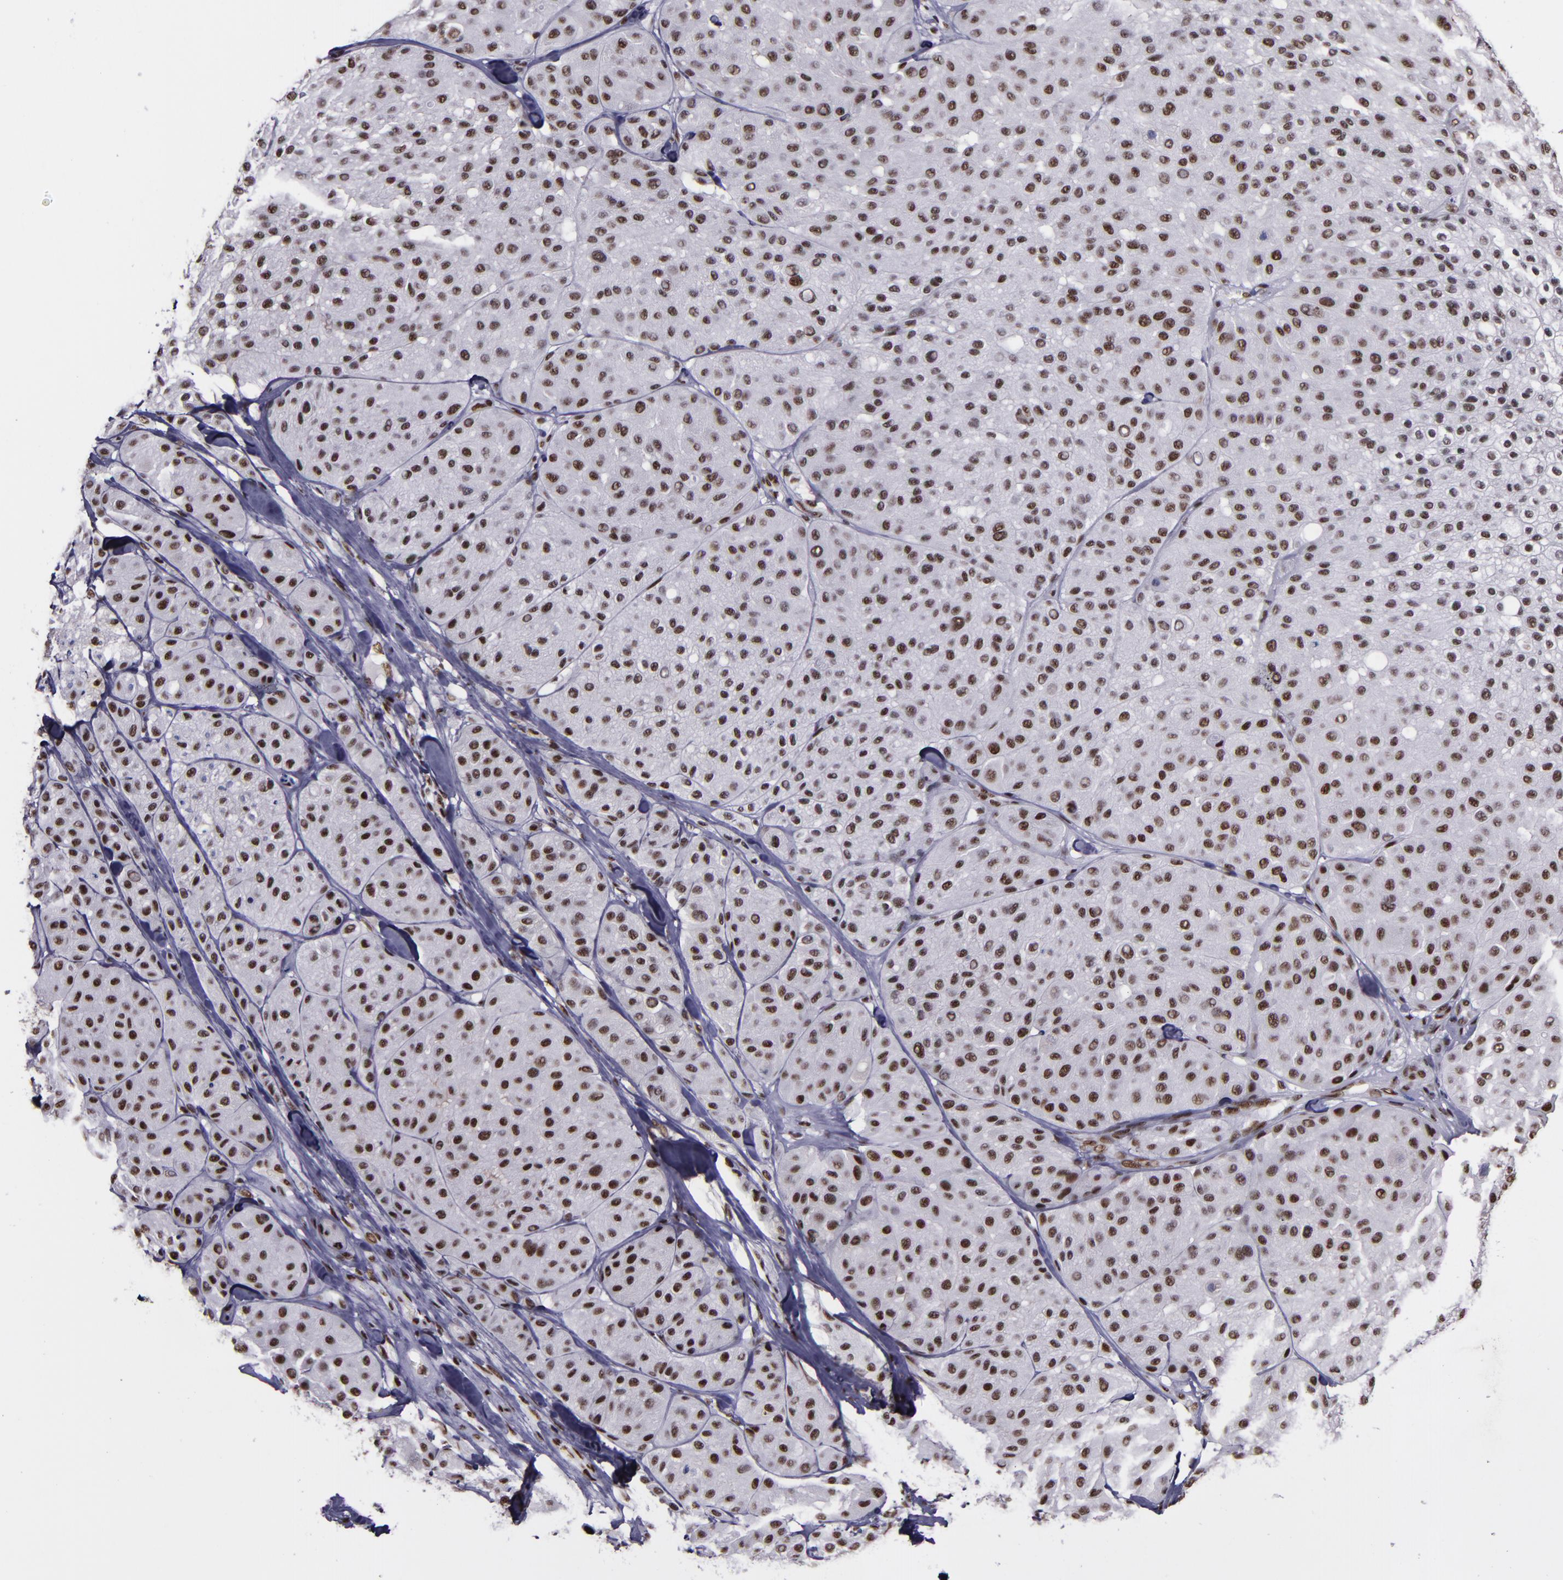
{"staining": {"intensity": "moderate", "quantity": ">75%", "location": "nuclear"}, "tissue": "melanoma", "cell_type": "Tumor cells", "image_type": "cancer", "snomed": [{"axis": "morphology", "description": "Normal tissue, NOS"}, {"axis": "morphology", "description": "Malignant melanoma, Metastatic site"}, {"axis": "topography", "description": "Skin"}], "caption": "Protein staining of malignant melanoma (metastatic site) tissue demonstrates moderate nuclear expression in approximately >75% of tumor cells.", "gene": "PPP4R3A", "patient": {"sex": "male", "age": 41}}